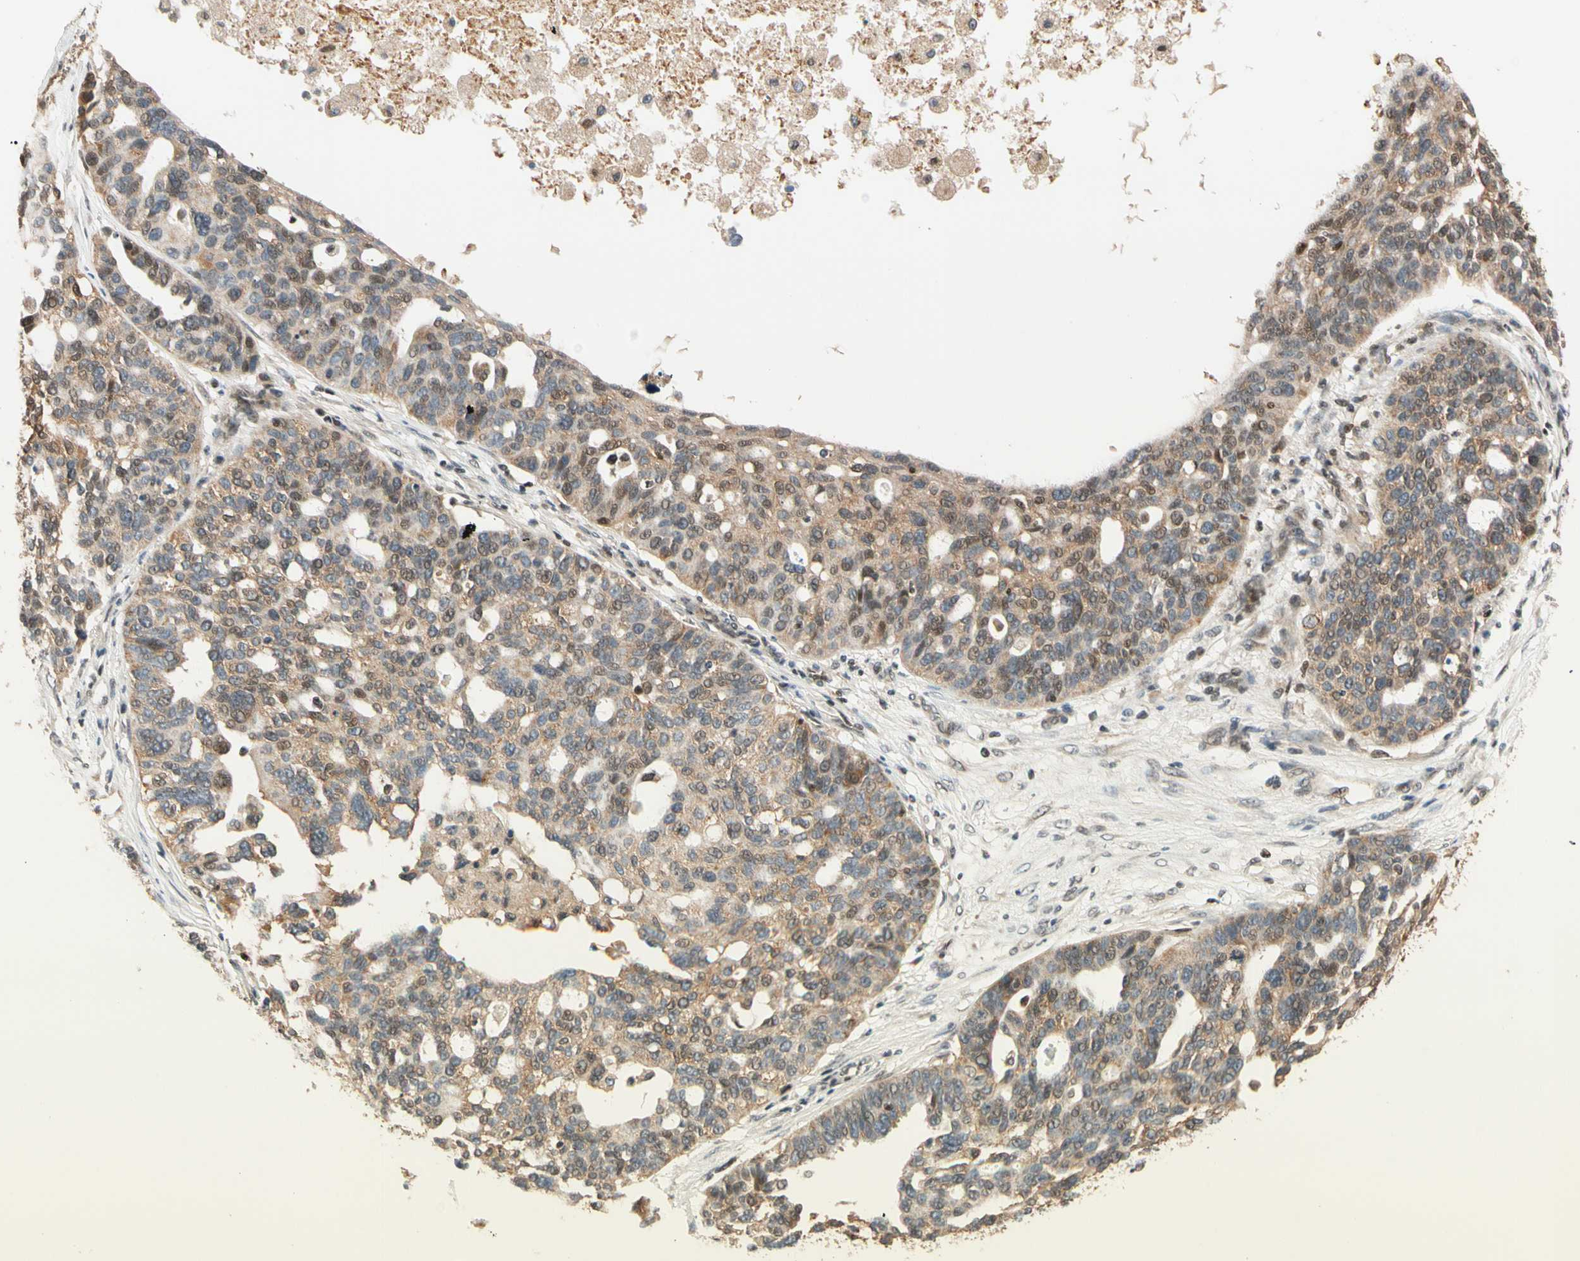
{"staining": {"intensity": "moderate", "quantity": ">75%", "location": "cytoplasmic/membranous,nuclear"}, "tissue": "ovarian cancer", "cell_type": "Tumor cells", "image_type": "cancer", "snomed": [{"axis": "morphology", "description": "Cystadenocarcinoma, serous, NOS"}, {"axis": "topography", "description": "Ovary"}], "caption": "Ovarian serous cystadenocarcinoma was stained to show a protein in brown. There is medium levels of moderate cytoplasmic/membranous and nuclear expression in about >75% of tumor cells.", "gene": "HECW1", "patient": {"sex": "female", "age": 59}}